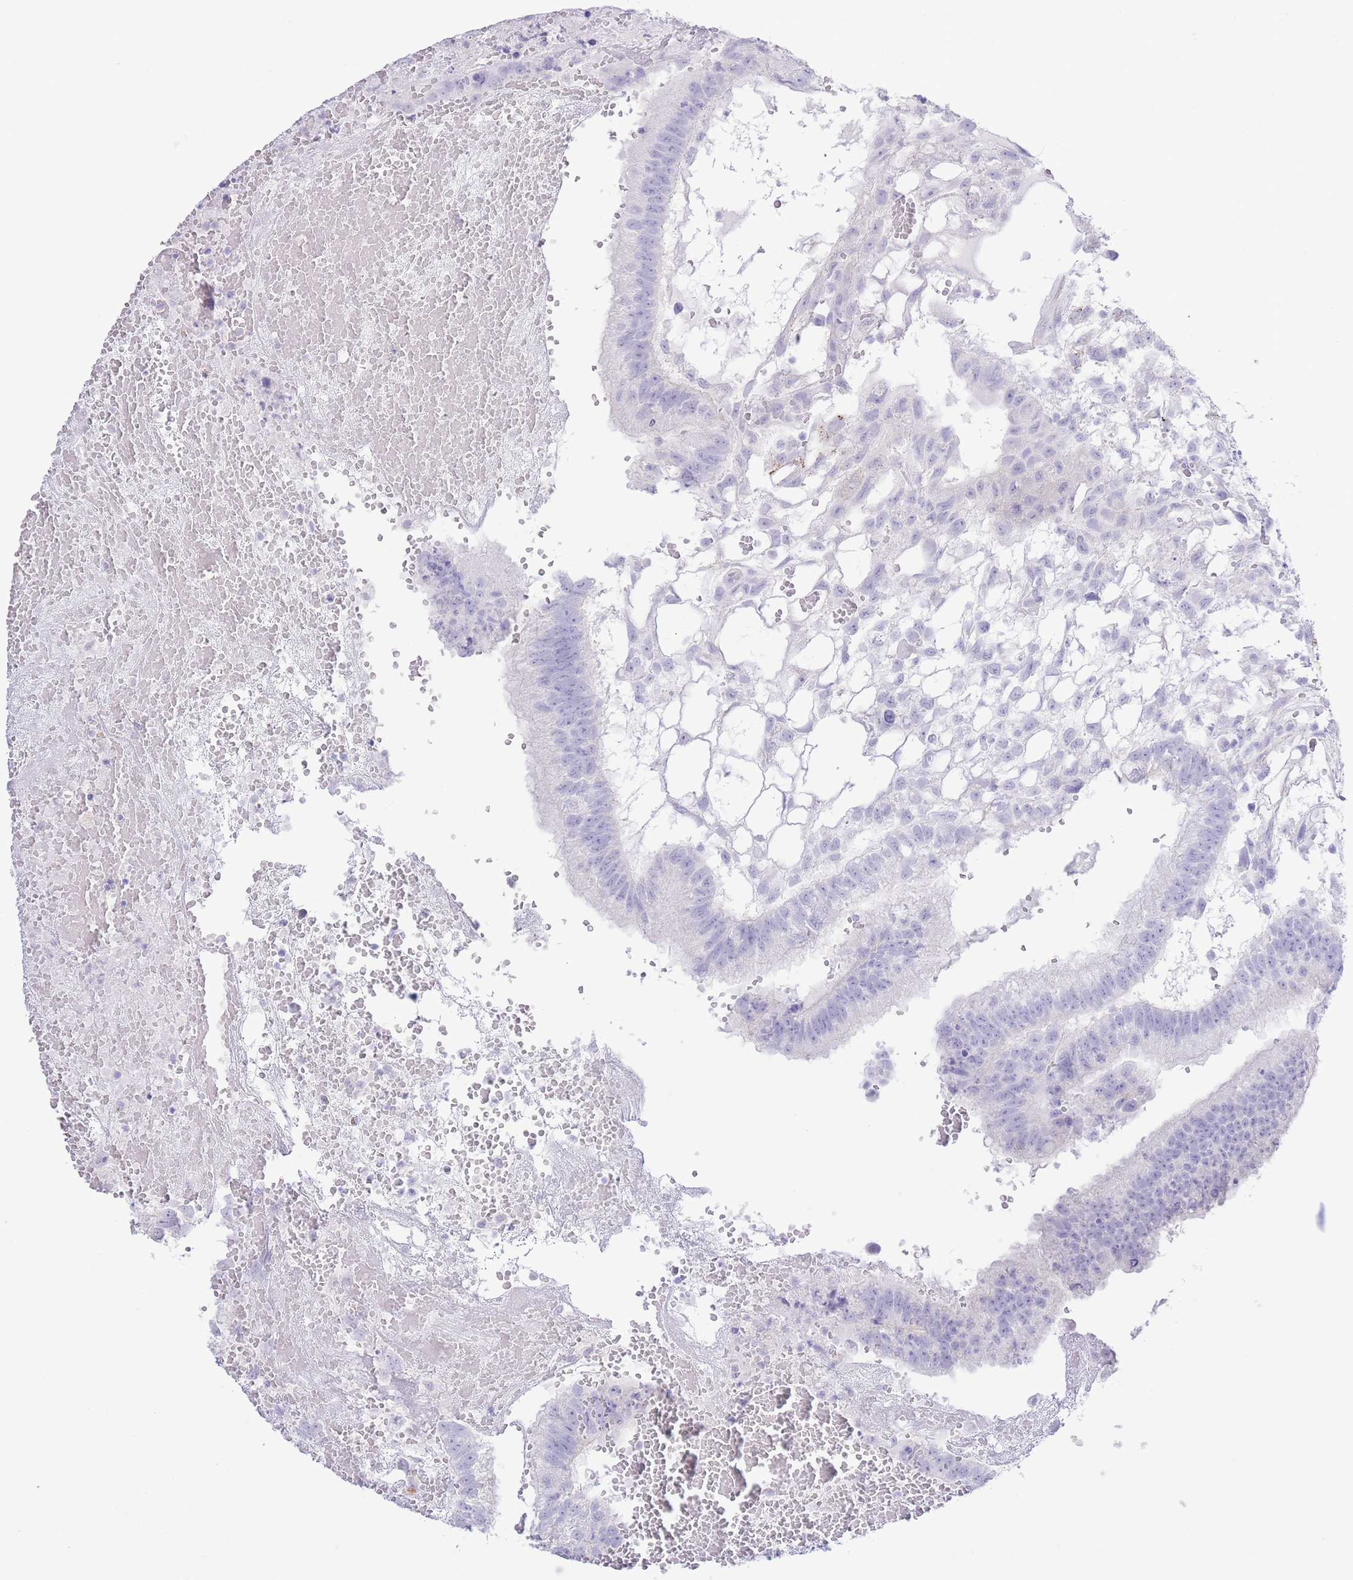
{"staining": {"intensity": "negative", "quantity": "none", "location": "none"}, "tissue": "testis cancer", "cell_type": "Tumor cells", "image_type": "cancer", "snomed": [{"axis": "morphology", "description": "Normal tissue, NOS"}, {"axis": "morphology", "description": "Carcinoma, Embryonal, NOS"}, {"axis": "topography", "description": "Testis"}], "caption": "Immunohistochemistry image of neoplastic tissue: human testis cancer (embryonal carcinoma) stained with DAB displays no significant protein positivity in tumor cells.", "gene": "PKLR", "patient": {"sex": "male", "age": 32}}